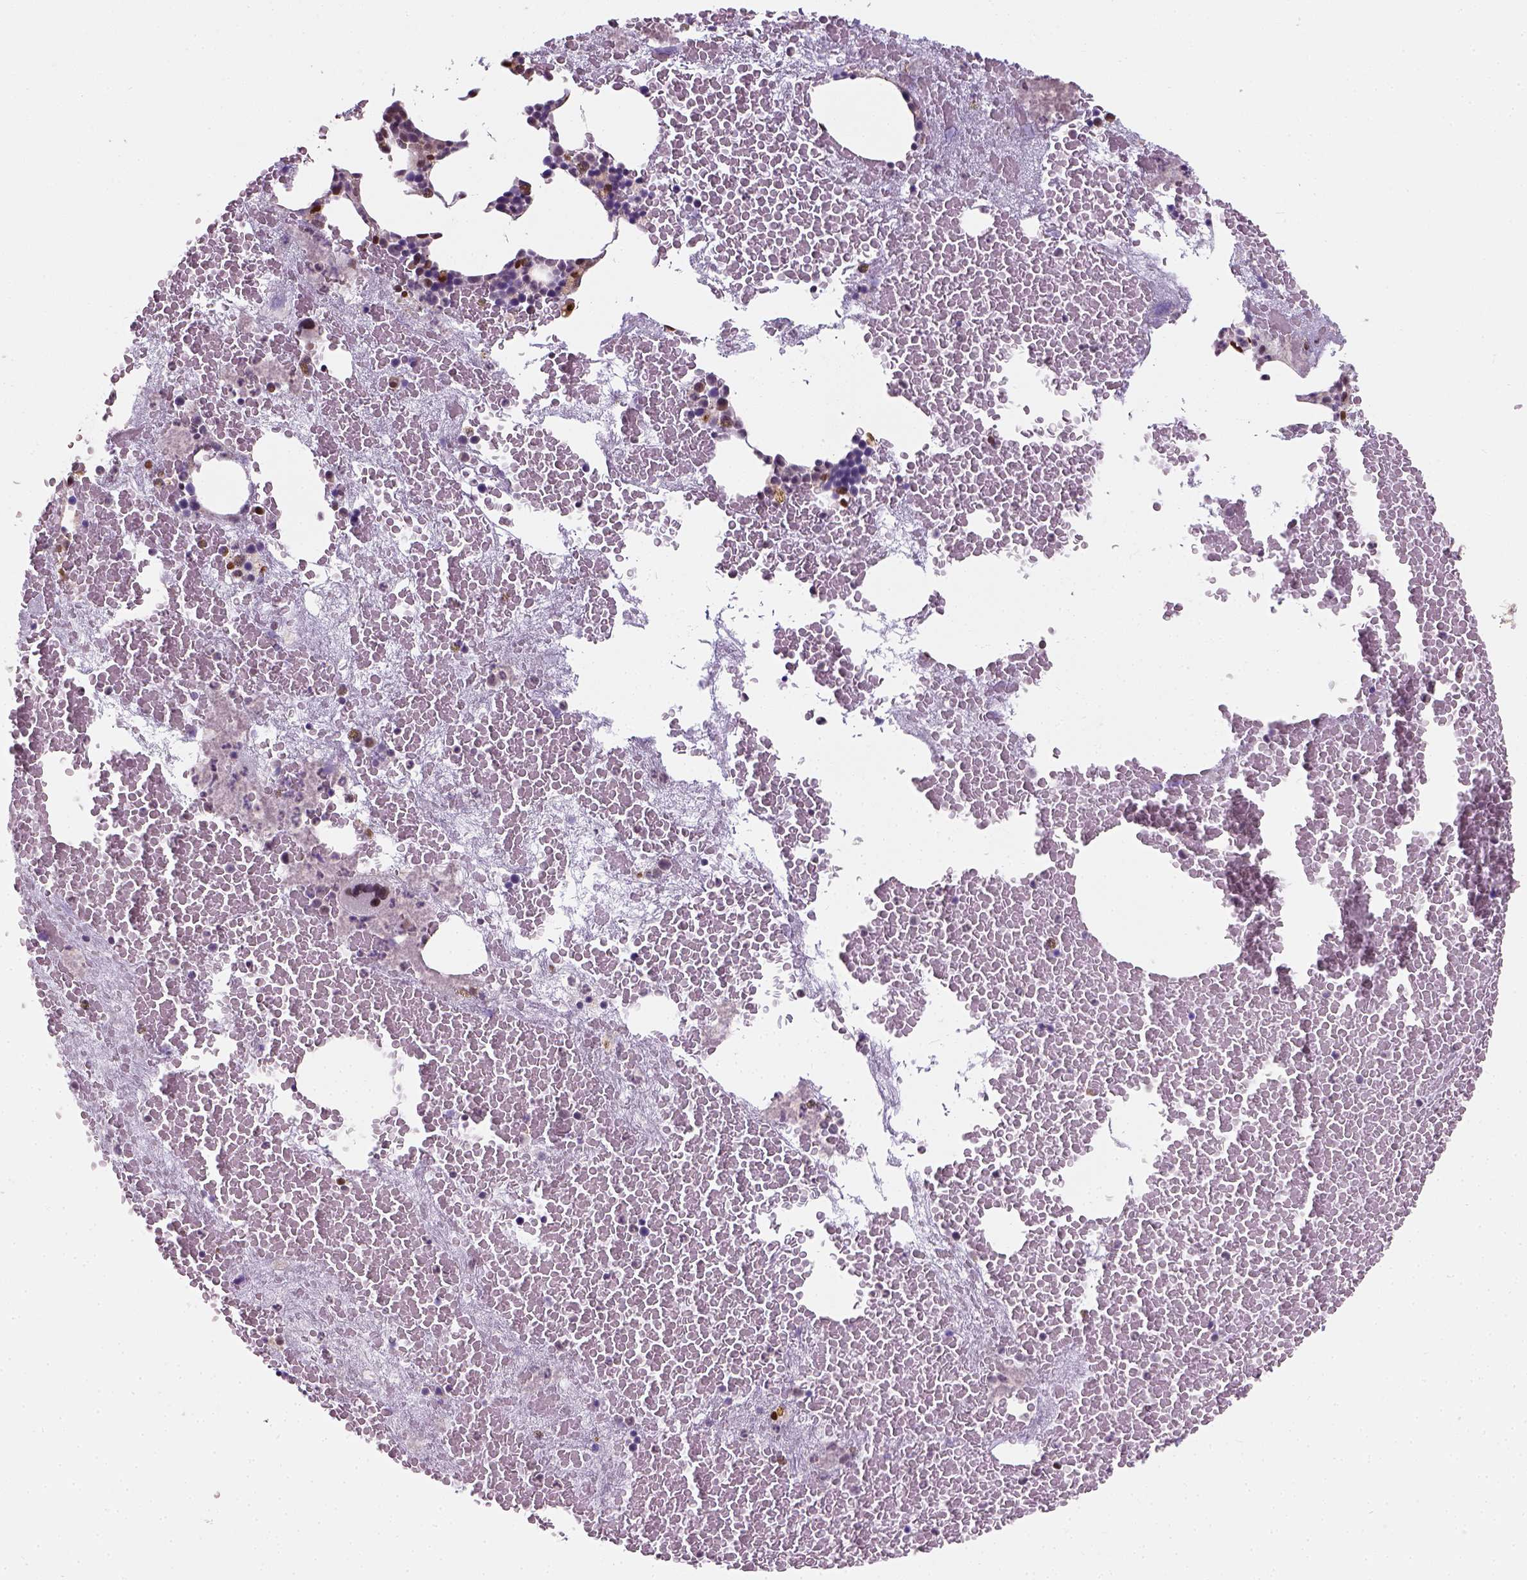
{"staining": {"intensity": "moderate", "quantity": "<25%", "location": "nuclear"}, "tissue": "bone marrow", "cell_type": "Hematopoietic cells", "image_type": "normal", "snomed": [{"axis": "morphology", "description": "Normal tissue, NOS"}, {"axis": "topography", "description": "Bone marrow"}], "caption": "Moderate nuclear positivity is appreciated in approximately <25% of hematopoietic cells in normal bone marrow.", "gene": "C1orf112", "patient": {"sex": "male", "age": 81}}